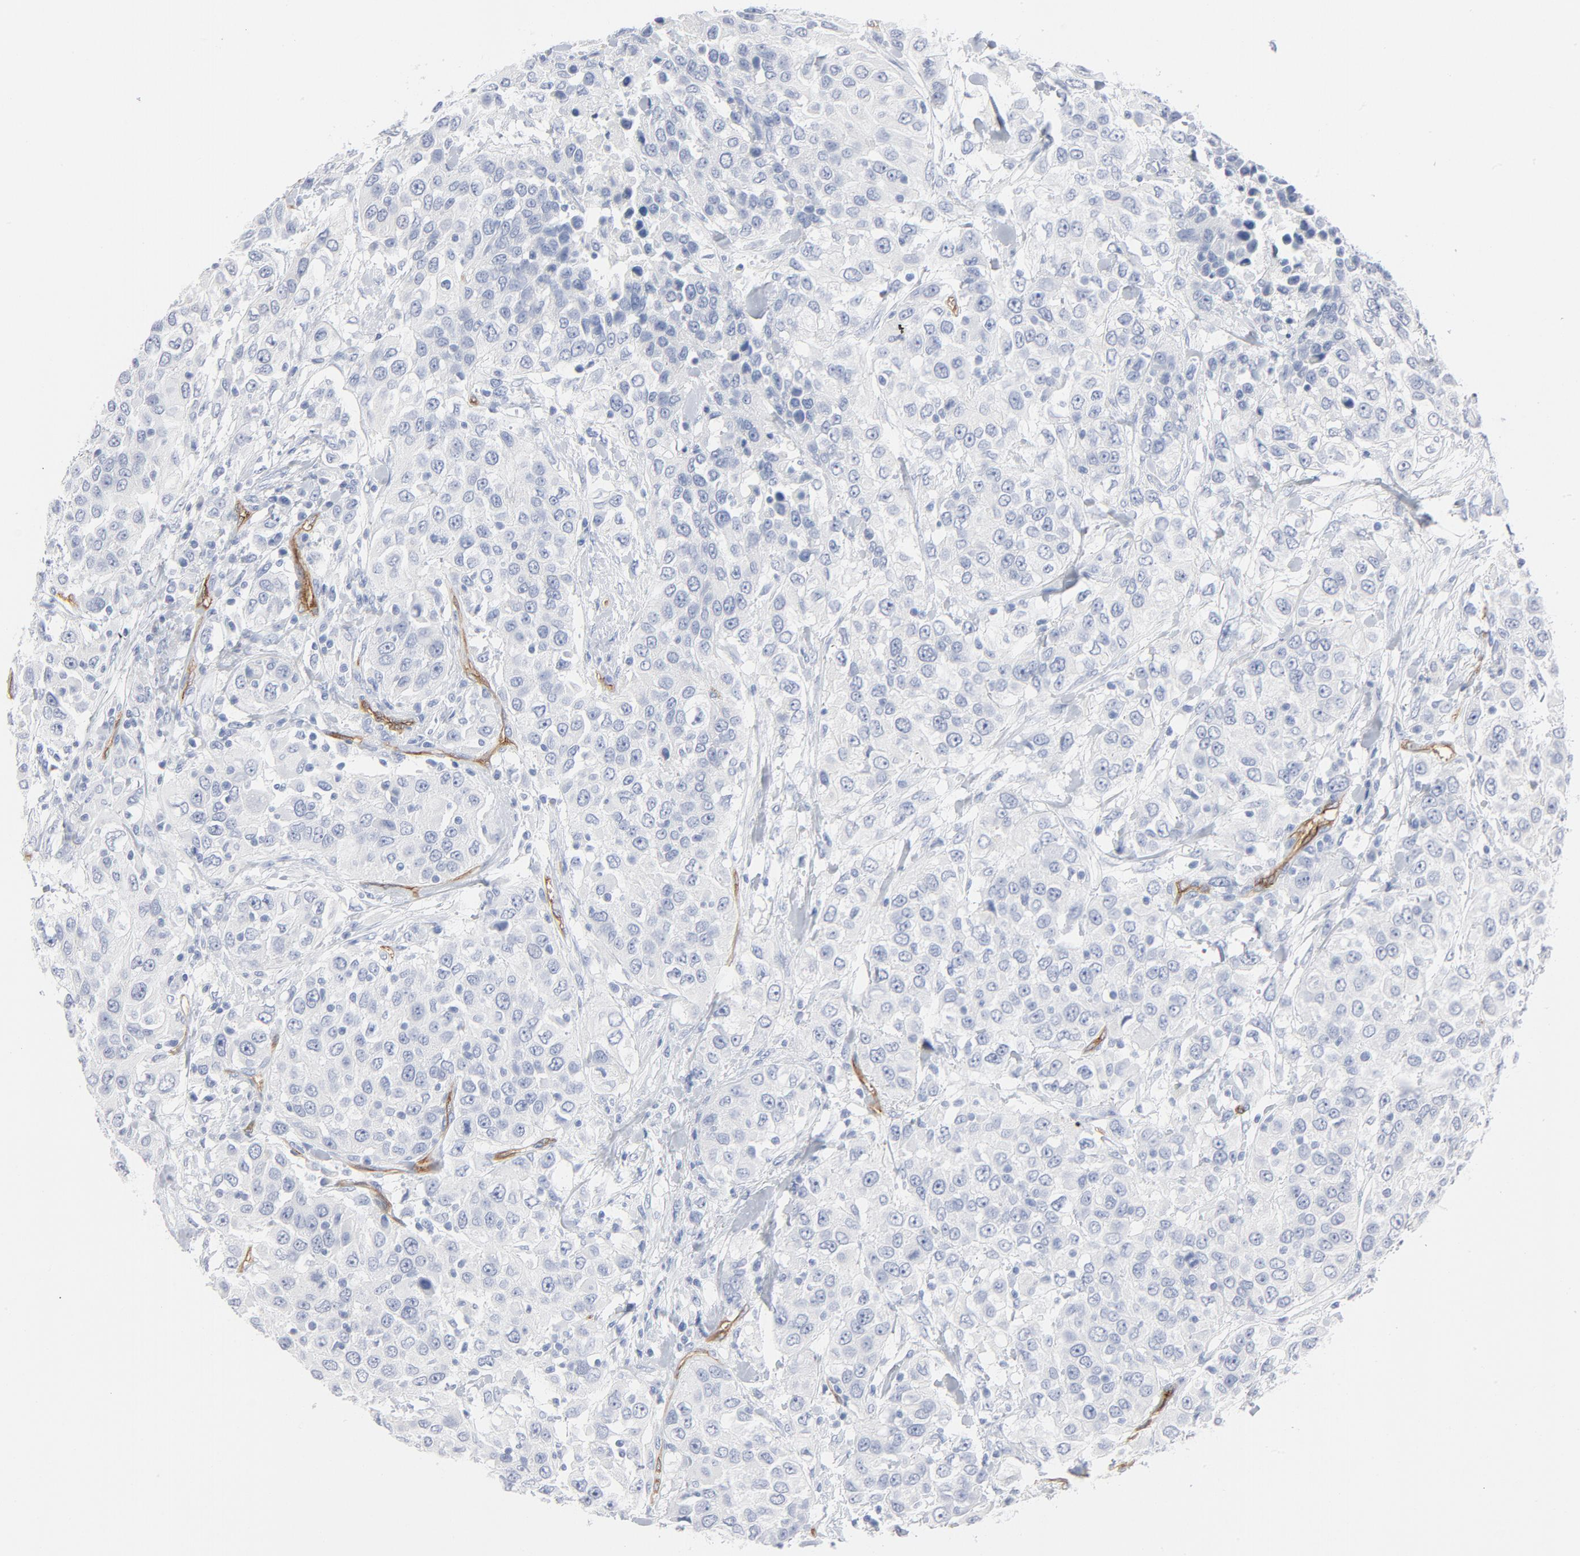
{"staining": {"intensity": "negative", "quantity": "none", "location": "none"}, "tissue": "urothelial cancer", "cell_type": "Tumor cells", "image_type": "cancer", "snomed": [{"axis": "morphology", "description": "Urothelial carcinoma, High grade"}, {"axis": "topography", "description": "Urinary bladder"}], "caption": "Tumor cells show no significant expression in high-grade urothelial carcinoma.", "gene": "SHANK3", "patient": {"sex": "female", "age": 80}}